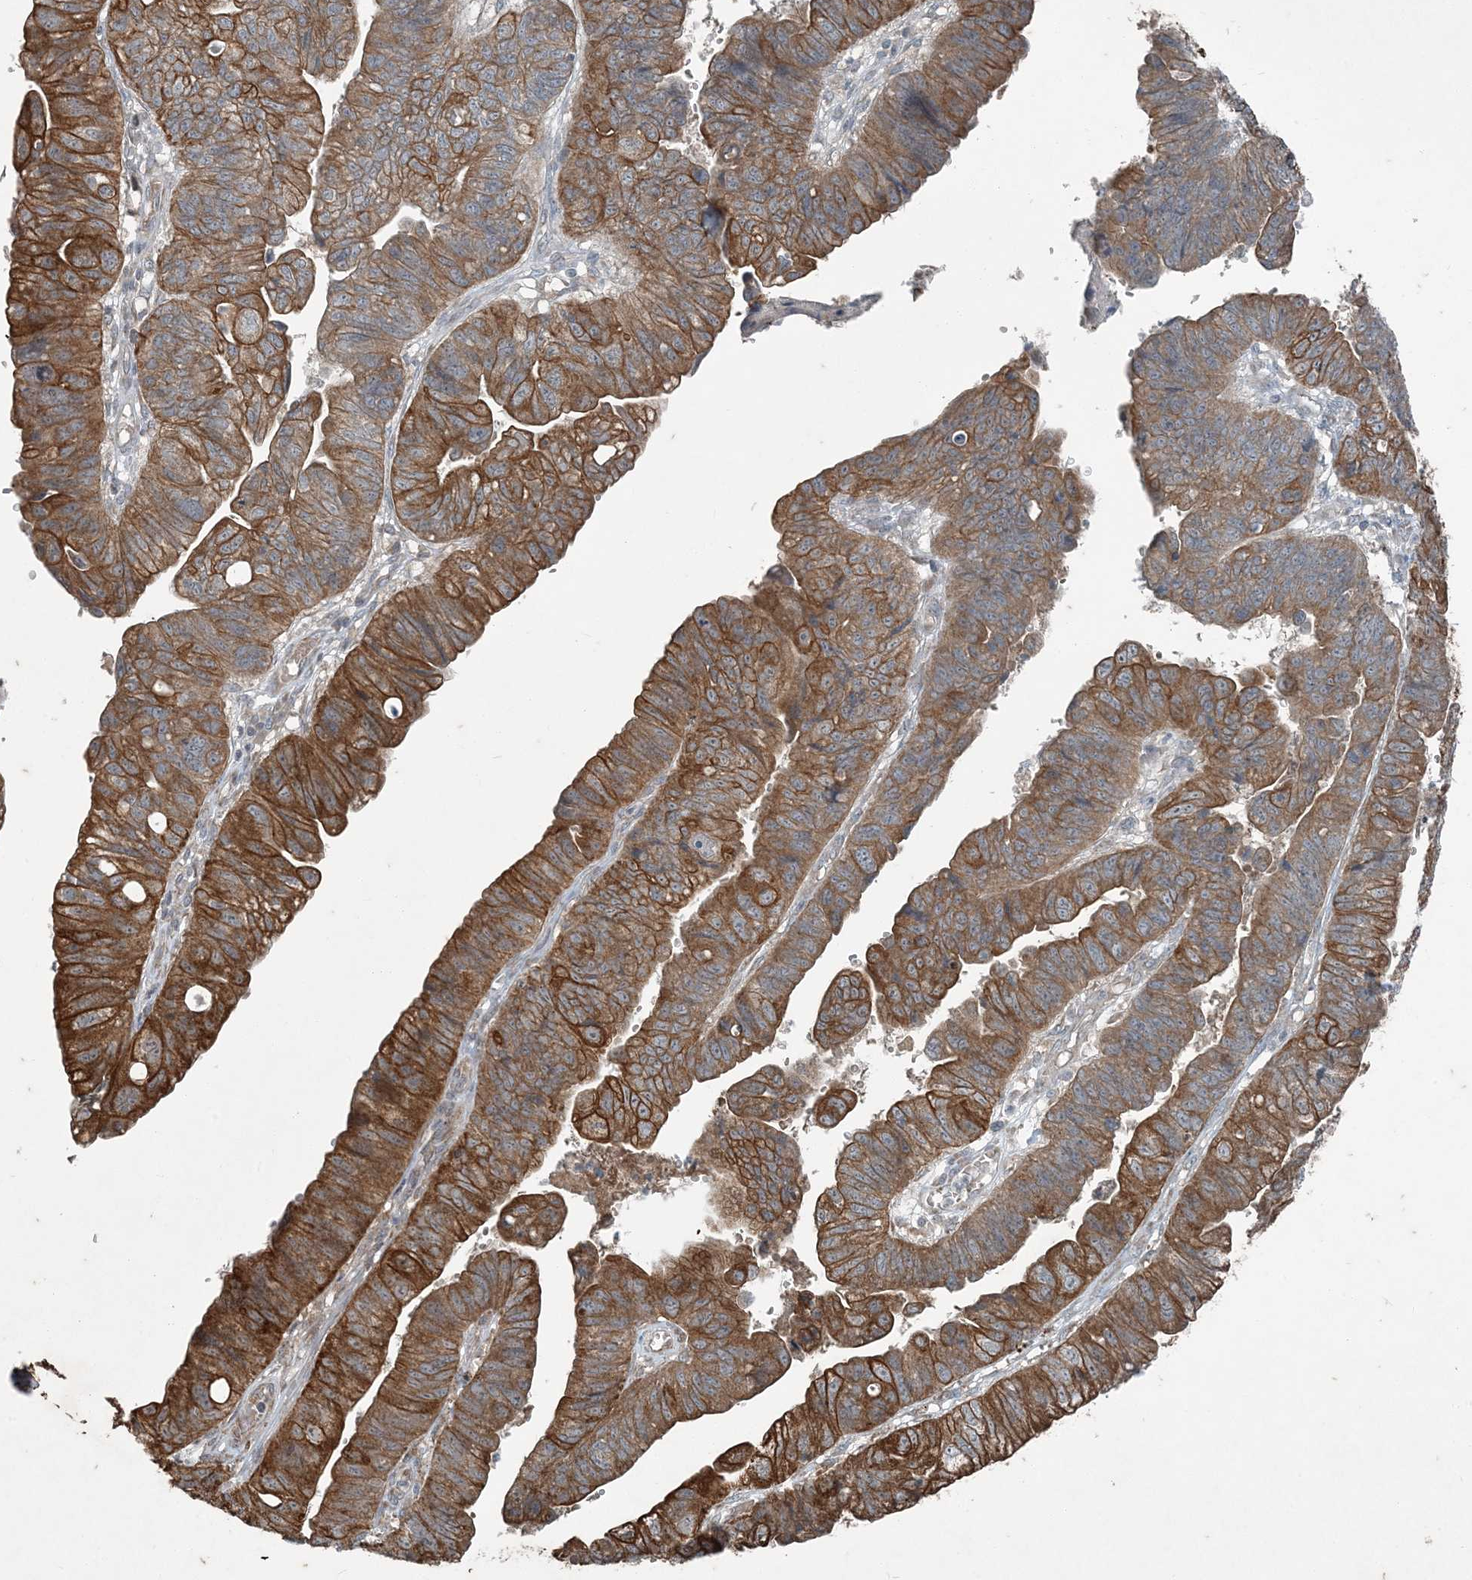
{"staining": {"intensity": "strong", "quantity": ">75%", "location": "cytoplasmic/membranous"}, "tissue": "stomach cancer", "cell_type": "Tumor cells", "image_type": "cancer", "snomed": [{"axis": "morphology", "description": "Adenocarcinoma, NOS"}, {"axis": "topography", "description": "Stomach"}], "caption": "Adenocarcinoma (stomach) stained with DAB immunohistochemistry (IHC) exhibits high levels of strong cytoplasmic/membranous positivity in about >75% of tumor cells.", "gene": "PC", "patient": {"sex": "male", "age": 59}}